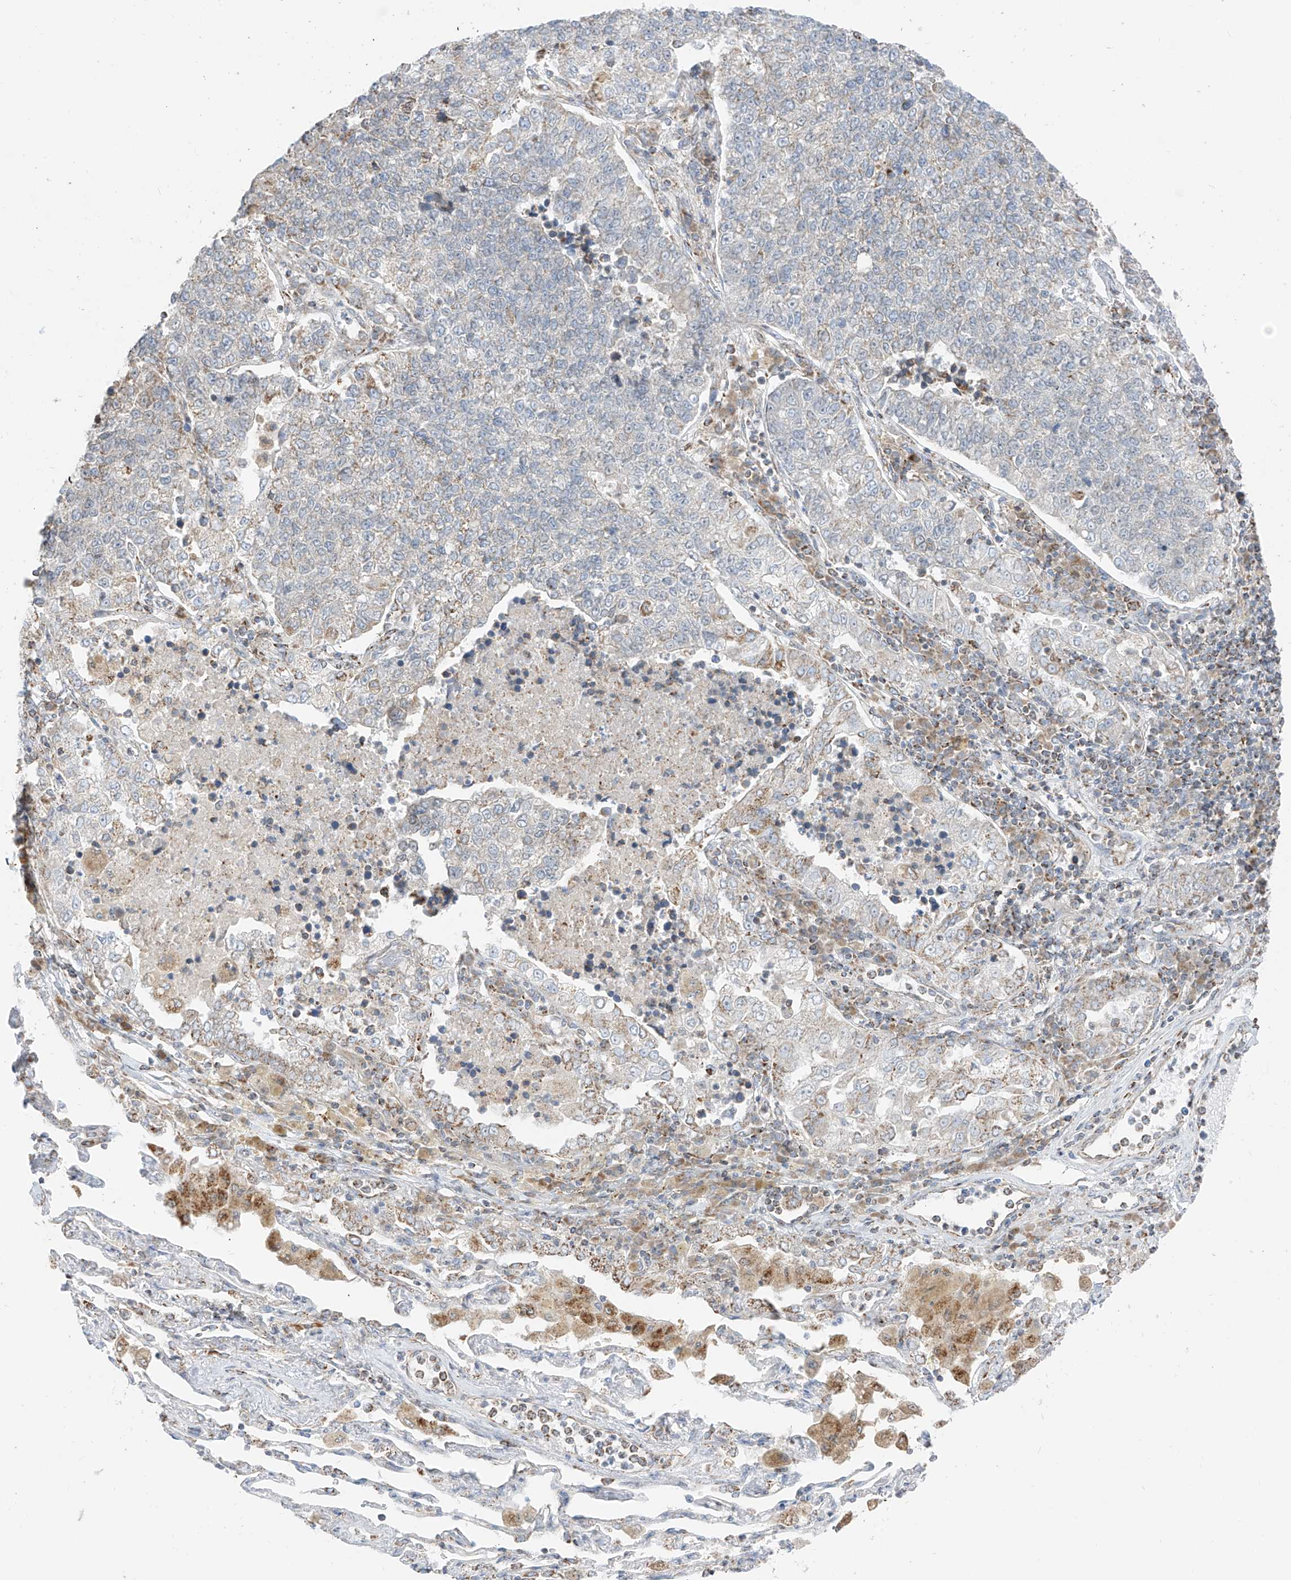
{"staining": {"intensity": "negative", "quantity": "none", "location": "none"}, "tissue": "lung cancer", "cell_type": "Tumor cells", "image_type": "cancer", "snomed": [{"axis": "morphology", "description": "Adenocarcinoma, NOS"}, {"axis": "topography", "description": "Lung"}], "caption": "Lung cancer was stained to show a protein in brown. There is no significant expression in tumor cells.", "gene": "ETHE1", "patient": {"sex": "male", "age": 49}}